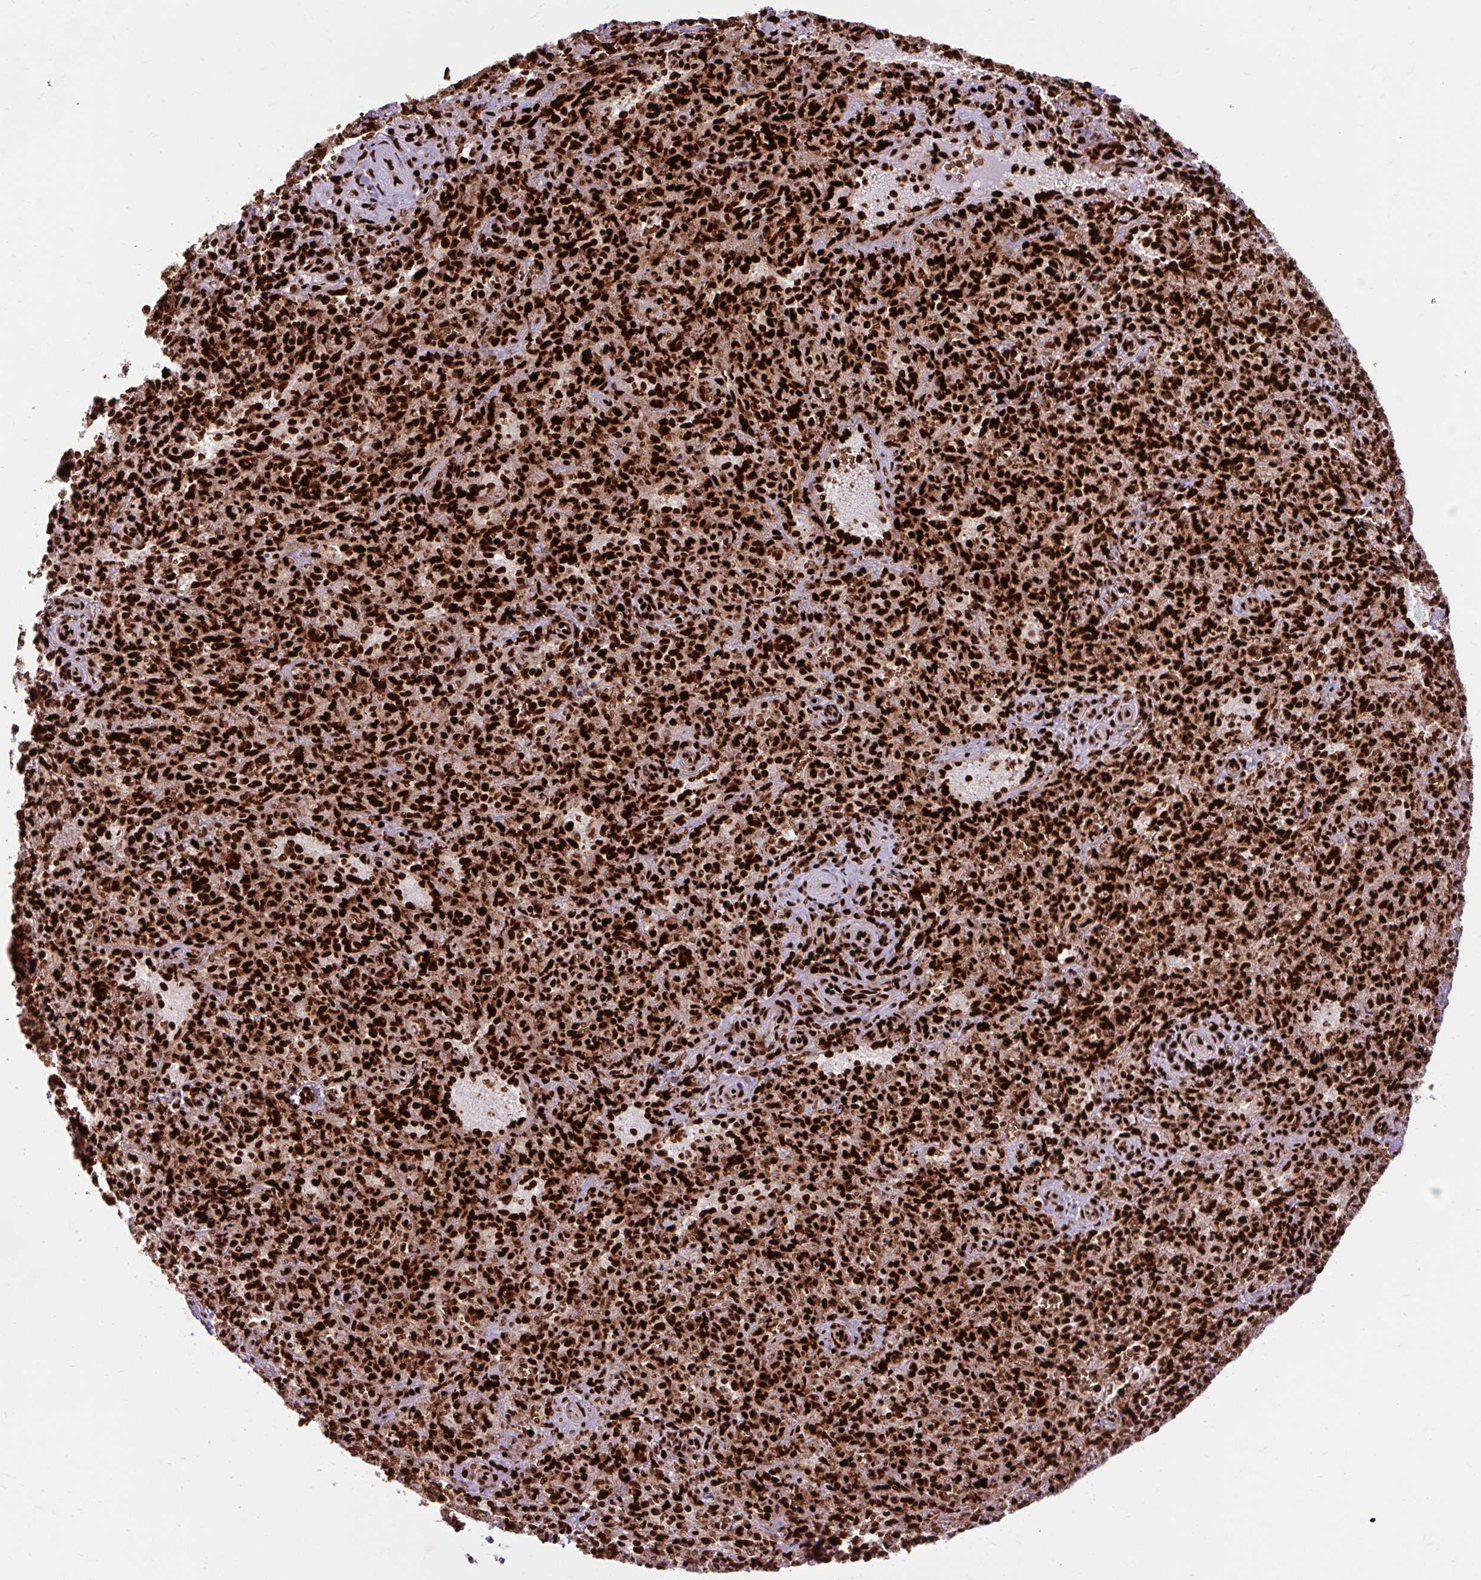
{"staining": {"intensity": "strong", "quantity": ">75%", "location": "nuclear"}, "tissue": "spleen", "cell_type": "Cells in red pulp", "image_type": "normal", "snomed": [{"axis": "morphology", "description": "Normal tissue, NOS"}, {"axis": "topography", "description": "Spleen"}], "caption": "A high-resolution micrograph shows immunohistochemistry (IHC) staining of unremarkable spleen, which reveals strong nuclear expression in about >75% of cells in red pulp. Immunohistochemistry stains the protein of interest in brown and the nuclei are stained blue.", "gene": "FUS", "patient": {"sex": "female", "age": 26}}